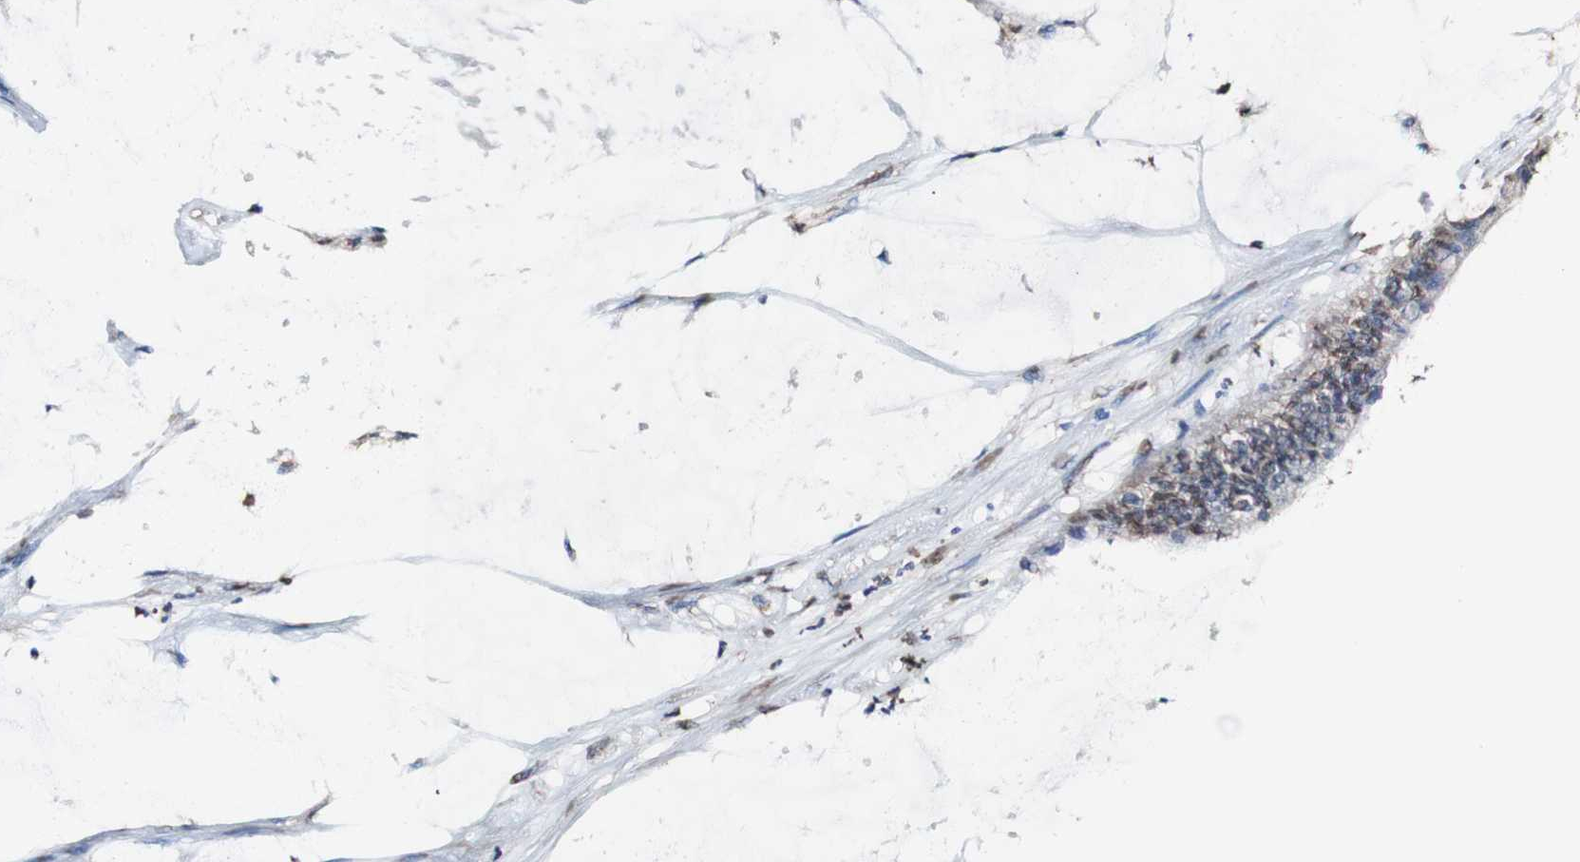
{"staining": {"intensity": "moderate", "quantity": ">75%", "location": "cytoplasmic/membranous,nuclear"}, "tissue": "colorectal cancer", "cell_type": "Tumor cells", "image_type": "cancer", "snomed": [{"axis": "morphology", "description": "Adenocarcinoma, NOS"}, {"axis": "topography", "description": "Rectum"}], "caption": "Immunohistochemistry (IHC) of human colorectal cancer reveals medium levels of moderate cytoplasmic/membranous and nuclear expression in about >75% of tumor cells.", "gene": "PIDD1", "patient": {"sex": "female", "age": 66}}